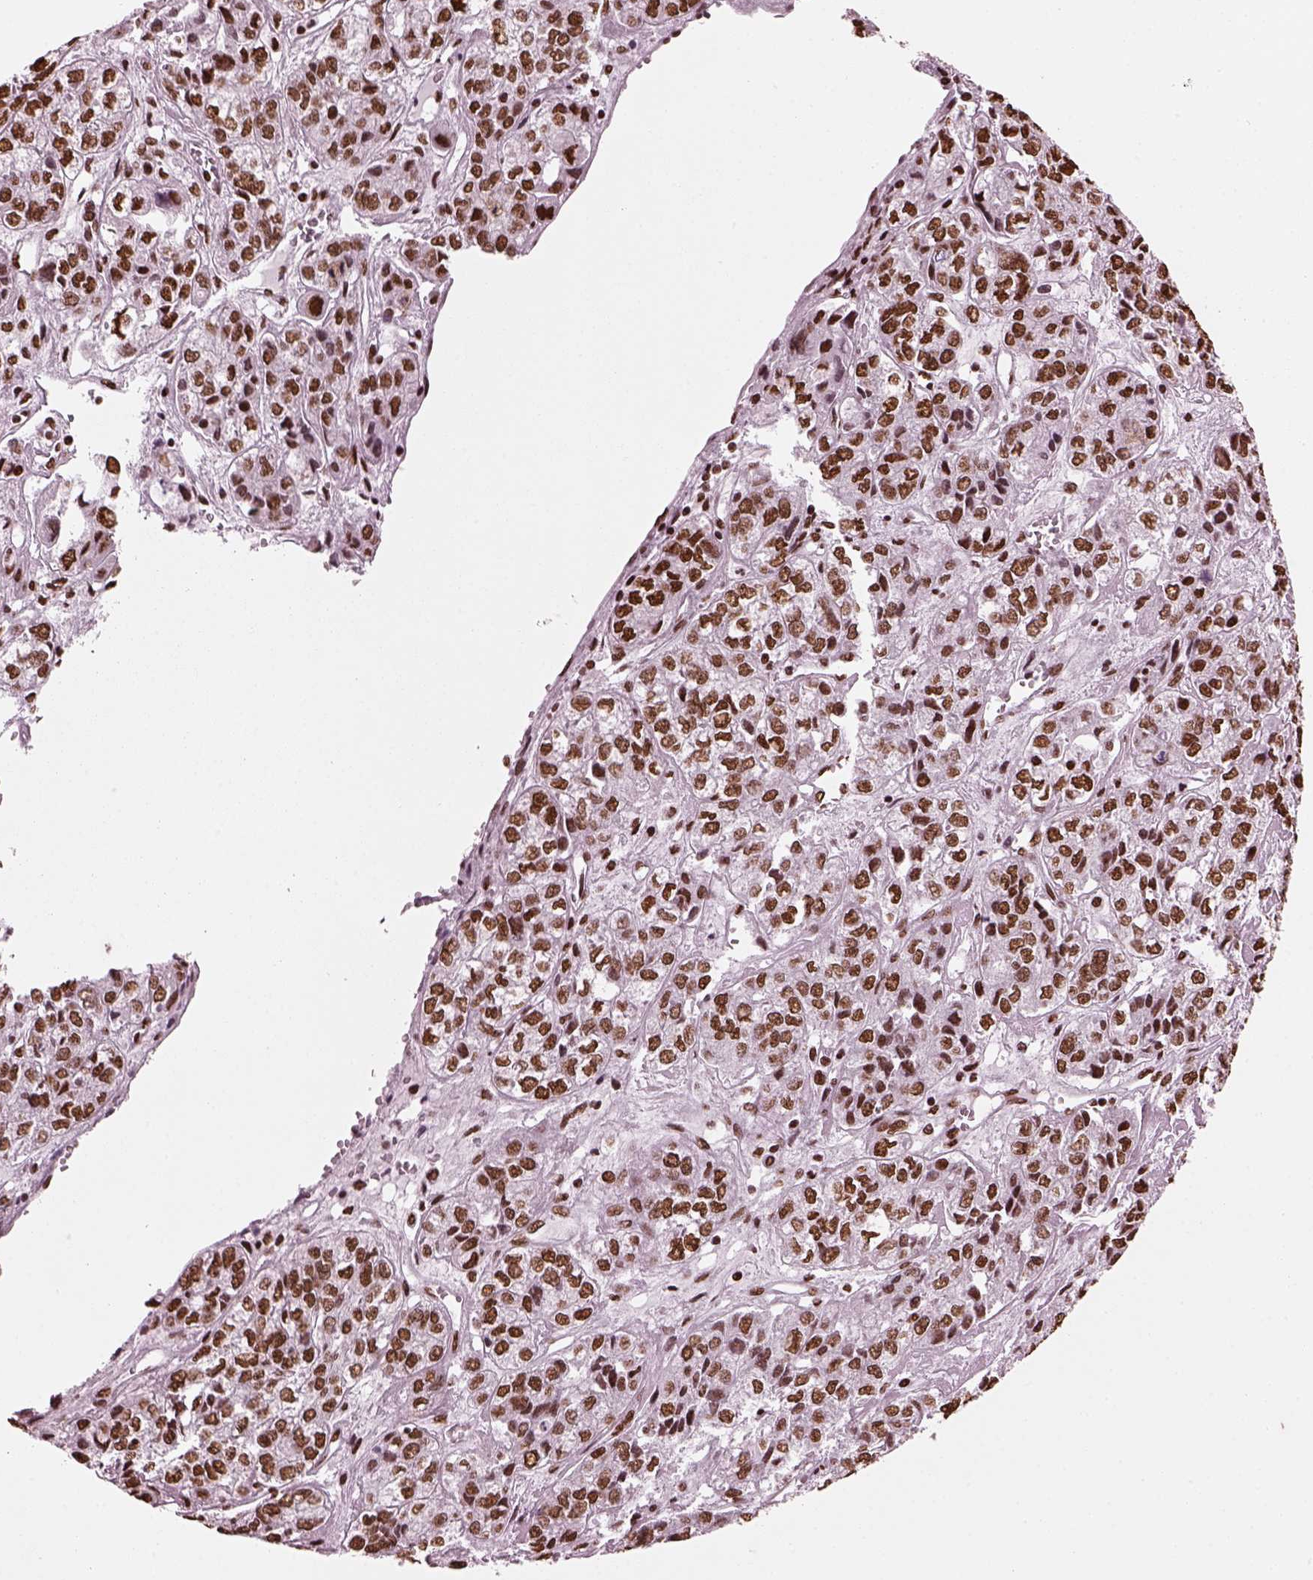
{"staining": {"intensity": "strong", "quantity": ">75%", "location": "nuclear"}, "tissue": "ovarian cancer", "cell_type": "Tumor cells", "image_type": "cancer", "snomed": [{"axis": "morphology", "description": "Carcinoma, endometroid"}, {"axis": "topography", "description": "Ovary"}], "caption": "A brown stain shows strong nuclear expression of a protein in ovarian cancer tumor cells.", "gene": "CBFA2T3", "patient": {"sex": "female", "age": 64}}